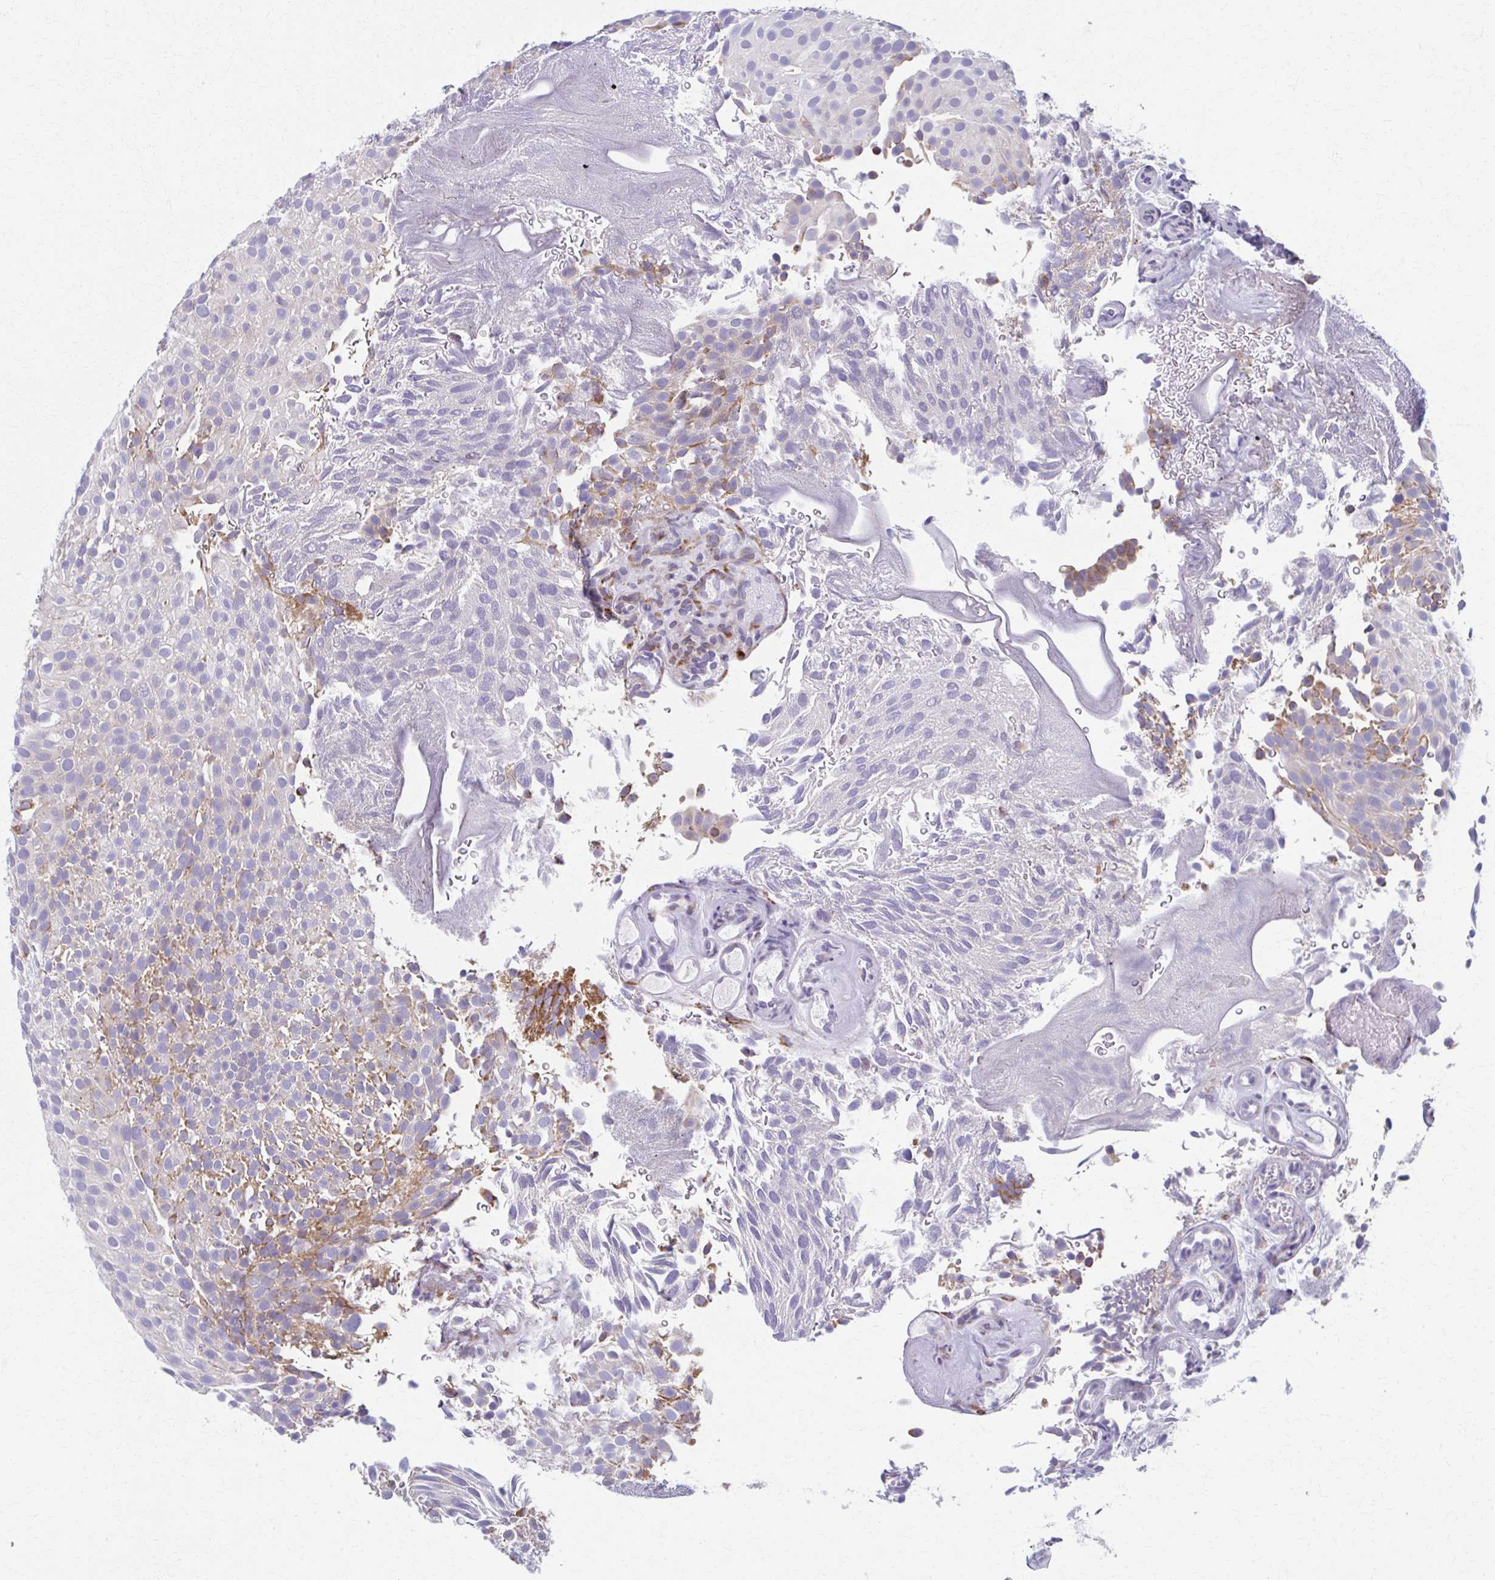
{"staining": {"intensity": "moderate", "quantity": "<25%", "location": "cytoplasmic/membranous"}, "tissue": "urothelial cancer", "cell_type": "Tumor cells", "image_type": "cancer", "snomed": [{"axis": "morphology", "description": "Urothelial carcinoma, Low grade"}, {"axis": "topography", "description": "Urinary bladder"}], "caption": "A brown stain labels moderate cytoplasmic/membranous positivity of a protein in human urothelial cancer tumor cells.", "gene": "SPATS2L", "patient": {"sex": "male", "age": 78}}